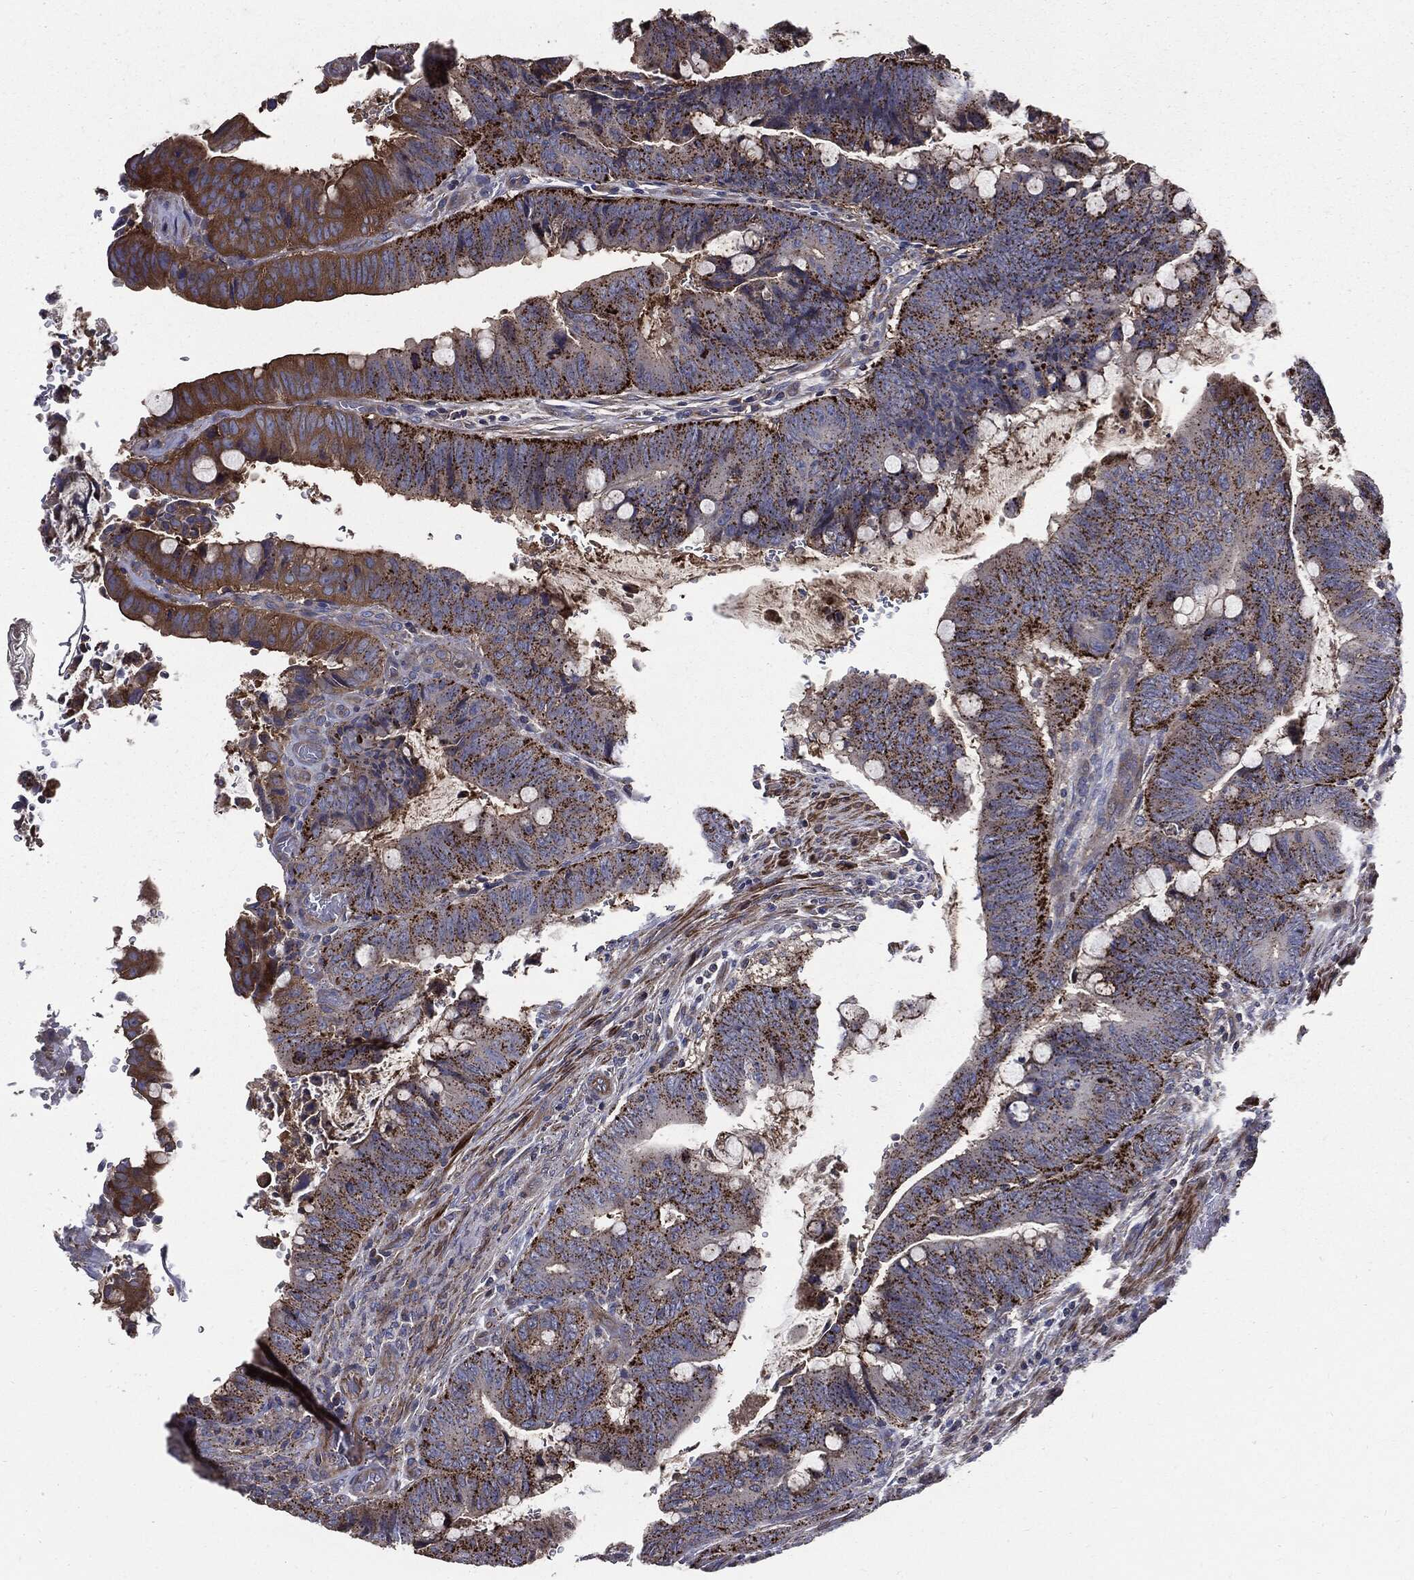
{"staining": {"intensity": "strong", "quantity": "25%-75%", "location": "cytoplasmic/membranous"}, "tissue": "colorectal cancer", "cell_type": "Tumor cells", "image_type": "cancer", "snomed": [{"axis": "morphology", "description": "Normal tissue, NOS"}, {"axis": "morphology", "description": "Adenocarcinoma, NOS"}, {"axis": "topography", "description": "Rectum"}, {"axis": "topography", "description": "Peripheral nerve tissue"}], "caption": "Immunohistochemistry micrograph of human colorectal adenocarcinoma stained for a protein (brown), which demonstrates high levels of strong cytoplasmic/membranous staining in approximately 25%-75% of tumor cells.", "gene": "PDCD6IP", "patient": {"sex": "male", "age": 92}}